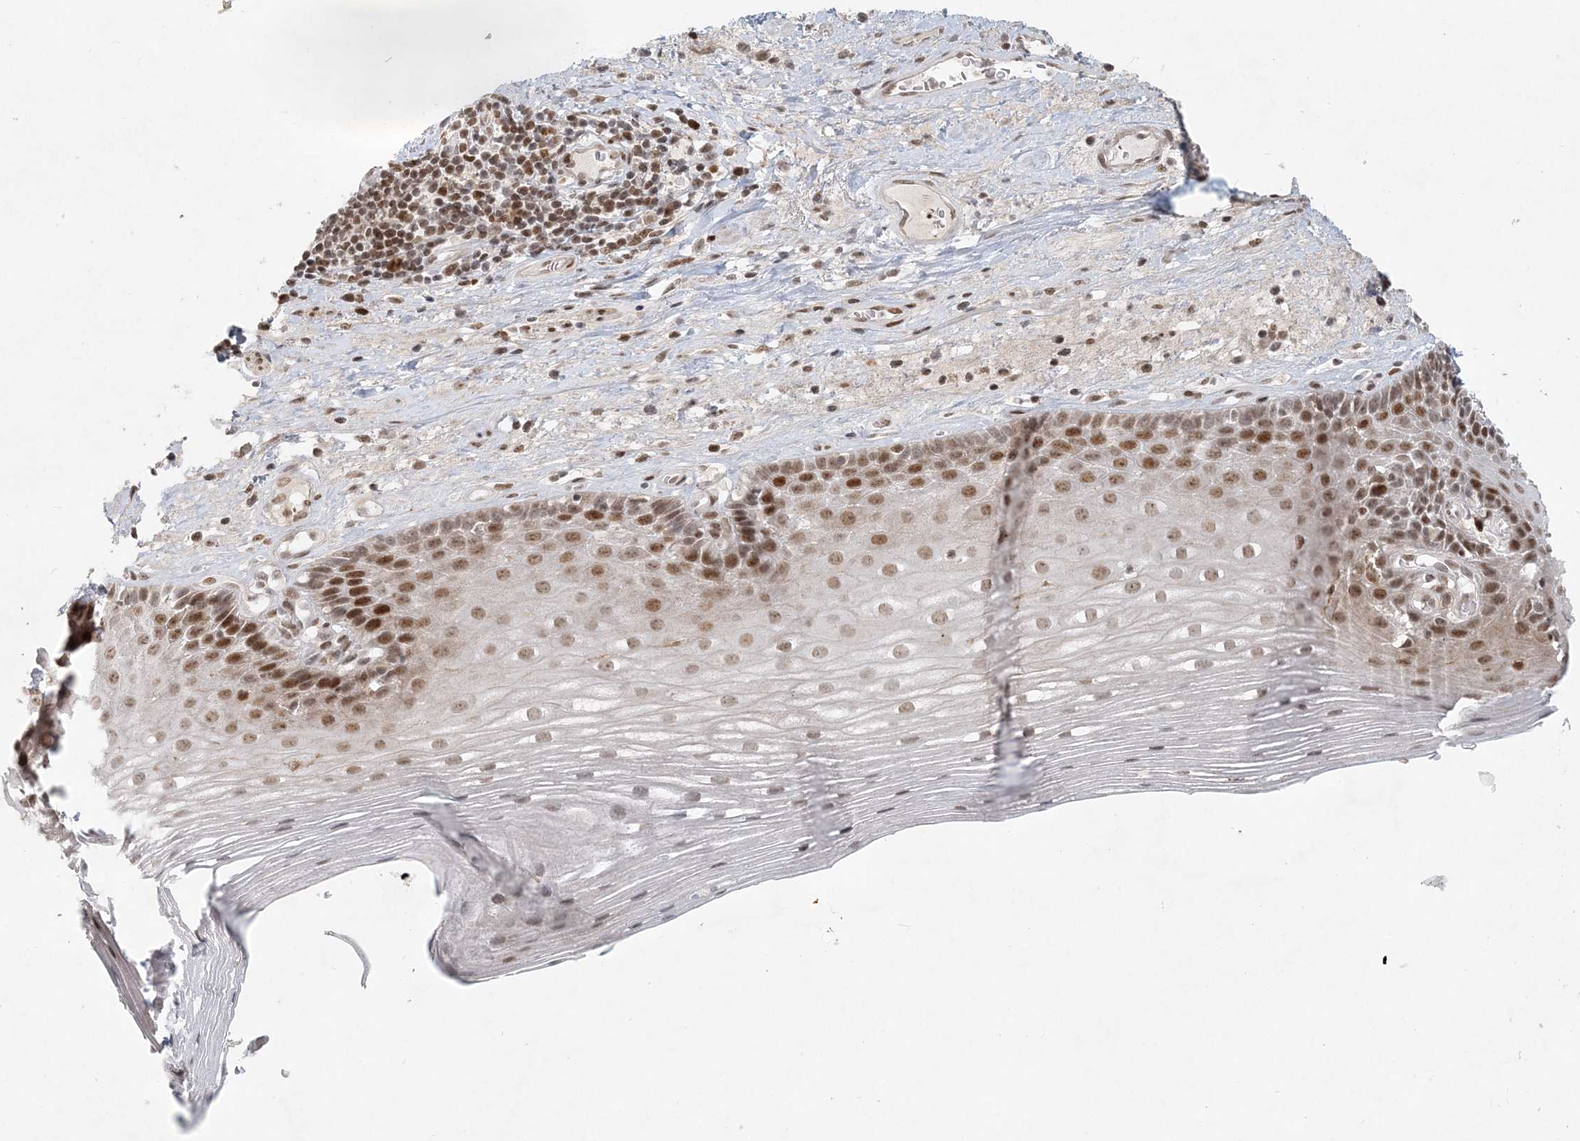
{"staining": {"intensity": "strong", "quantity": ">75%", "location": "nuclear"}, "tissue": "esophagus", "cell_type": "Squamous epithelial cells", "image_type": "normal", "snomed": [{"axis": "morphology", "description": "Normal tissue, NOS"}, {"axis": "topography", "description": "Esophagus"}], "caption": "Immunohistochemistry of unremarkable esophagus demonstrates high levels of strong nuclear staining in approximately >75% of squamous epithelial cells.", "gene": "BAZ1B", "patient": {"sex": "male", "age": 62}}